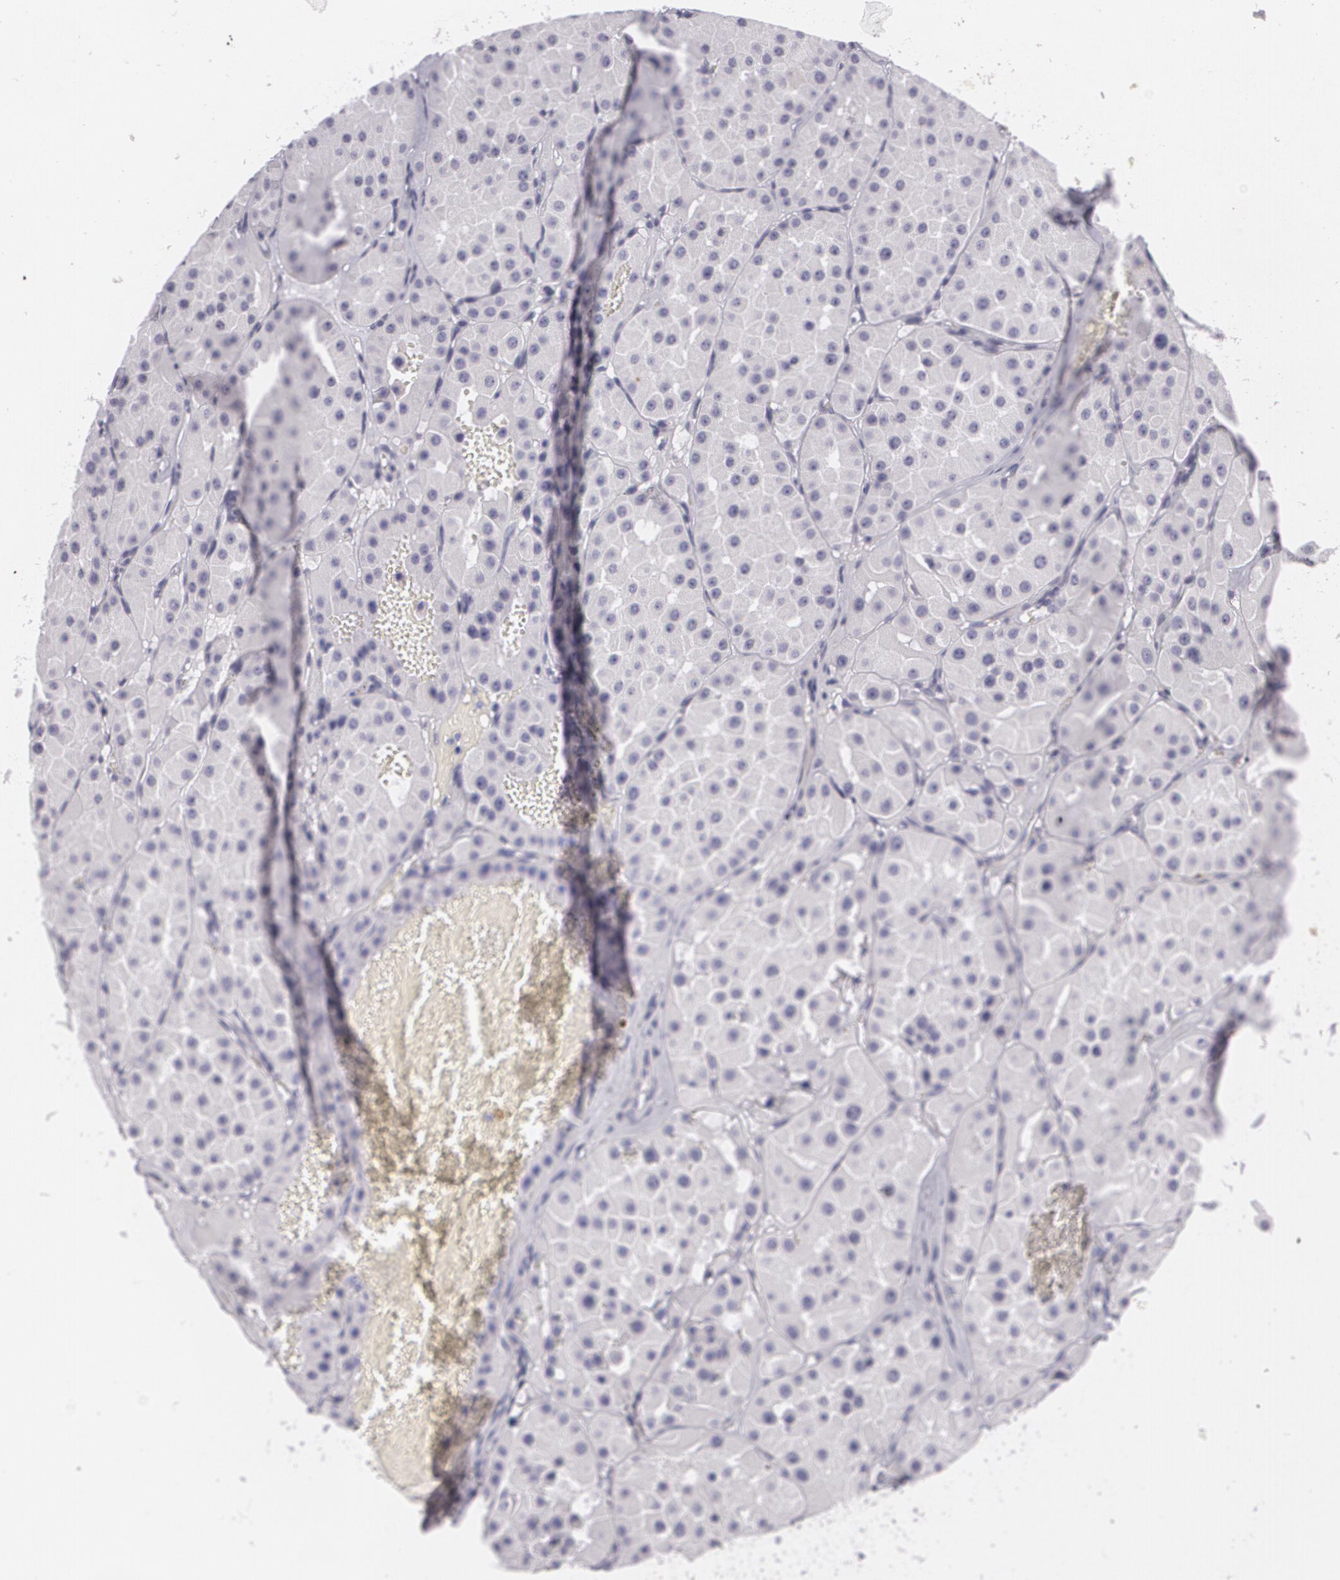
{"staining": {"intensity": "negative", "quantity": "none", "location": "none"}, "tissue": "renal cancer", "cell_type": "Tumor cells", "image_type": "cancer", "snomed": [{"axis": "morphology", "description": "Adenocarcinoma, uncertain malignant potential"}, {"axis": "topography", "description": "Kidney"}], "caption": "DAB (3,3'-diaminobenzidine) immunohistochemical staining of renal adenocarcinoma,  uncertain malignant potential exhibits no significant staining in tumor cells.", "gene": "MAP2", "patient": {"sex": "male", "age": 63}}